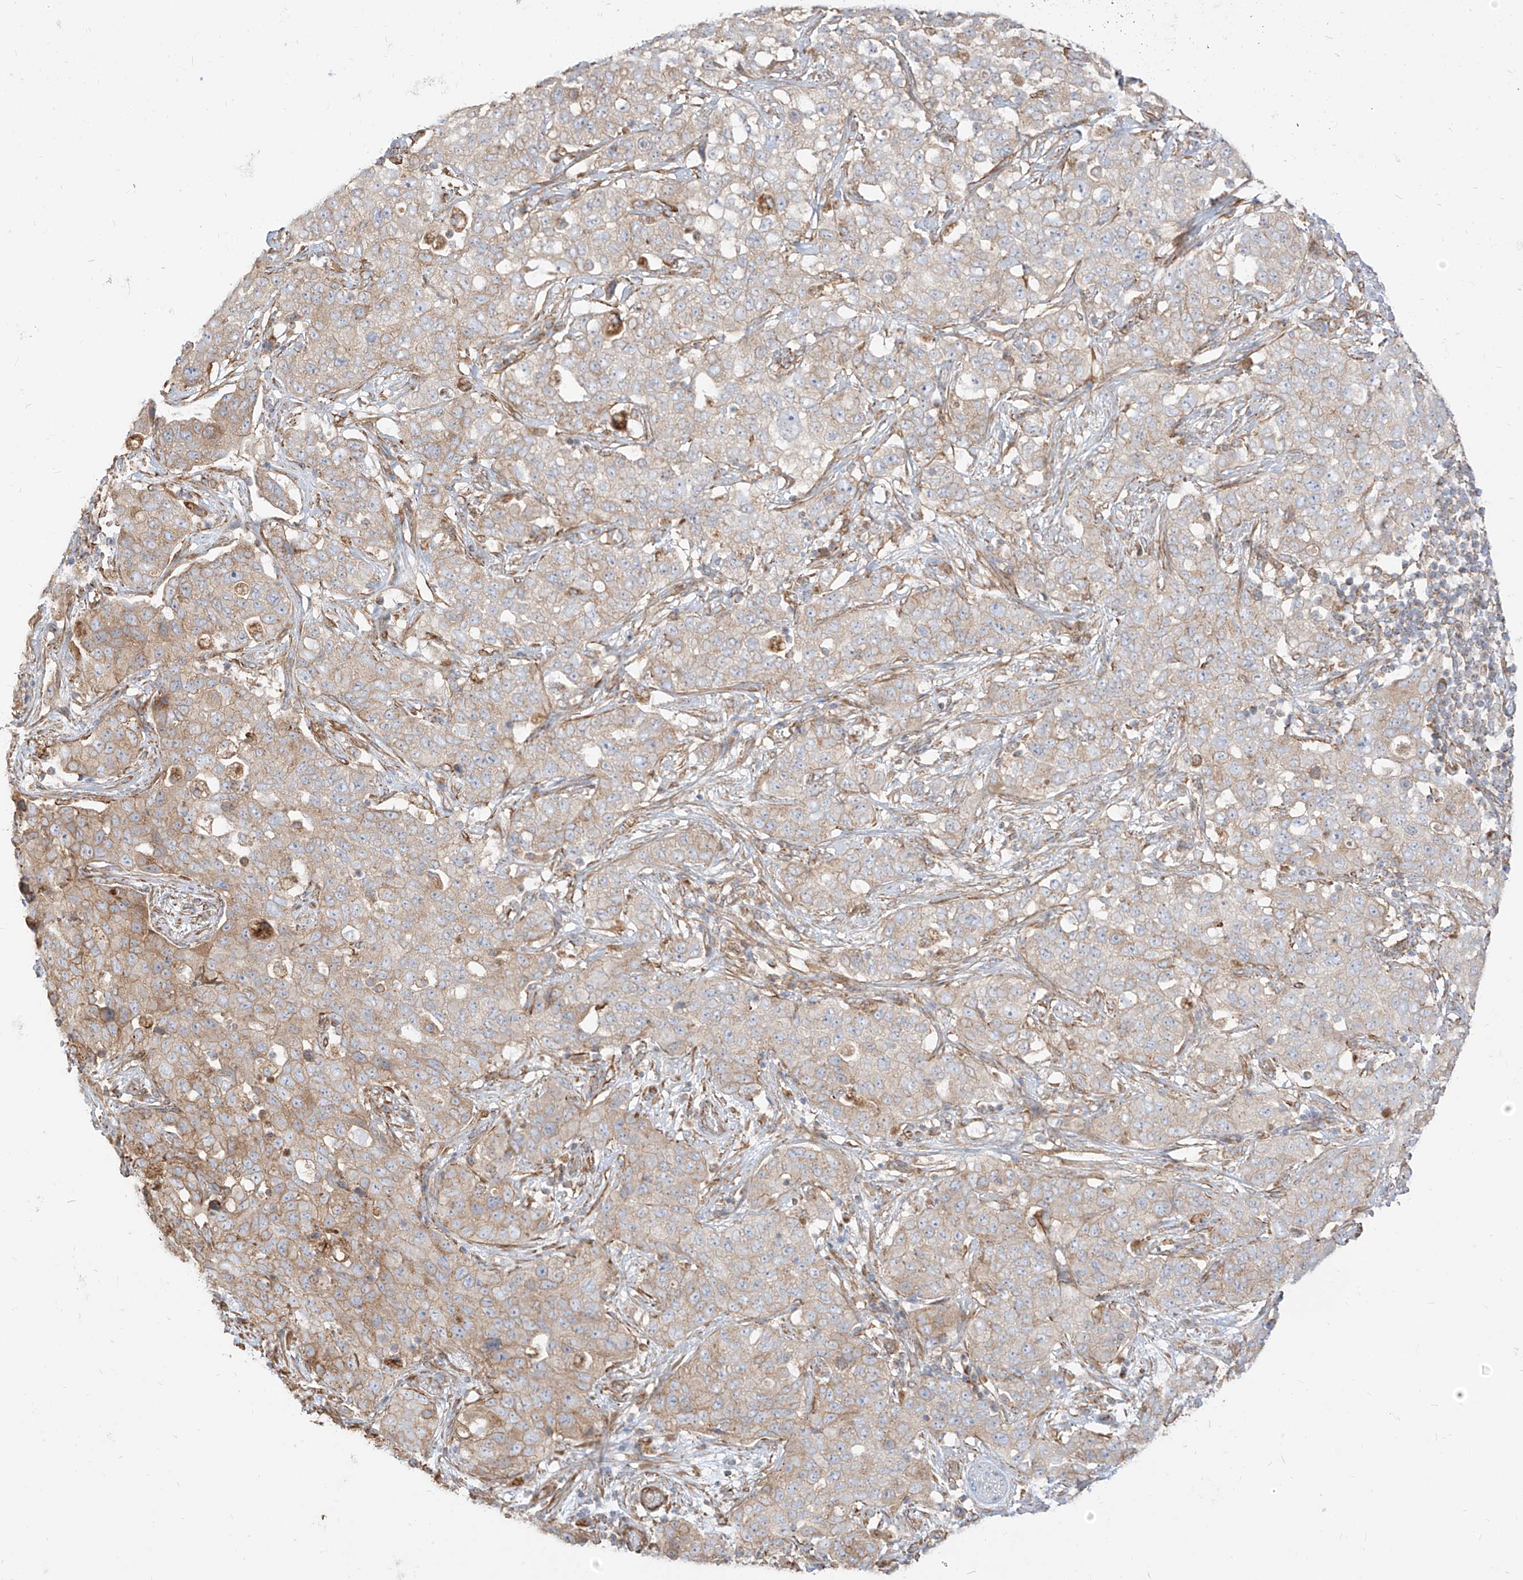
{"staining": {"intensity": "weak", "quantity": "25%-75%", "location": "cytoplasmic/membranous"}, "tissue": "stomach cancer", "cell_type": "Tumor cells", "image_type": "cancer", "snomed": [{"axis": "morphology", "description": "Normal tissue, NOS"}, {"axis": "morphology", "description": "Adenocarcinoma, NOS"}, {"axis": "topography", "description": "Lymph node"}, {"axis": "topography", "description": "Stomach"}], "caption": "DAB (3,3'-diaminobenzidine) immunohistochemical staining of stomach cancer displays weak cytoplasmic/membranous protein staining in approximately 25%-75% of tumor cells.", "gene": "PLCL1", "patient": {"sex": "male", "age": 48}}